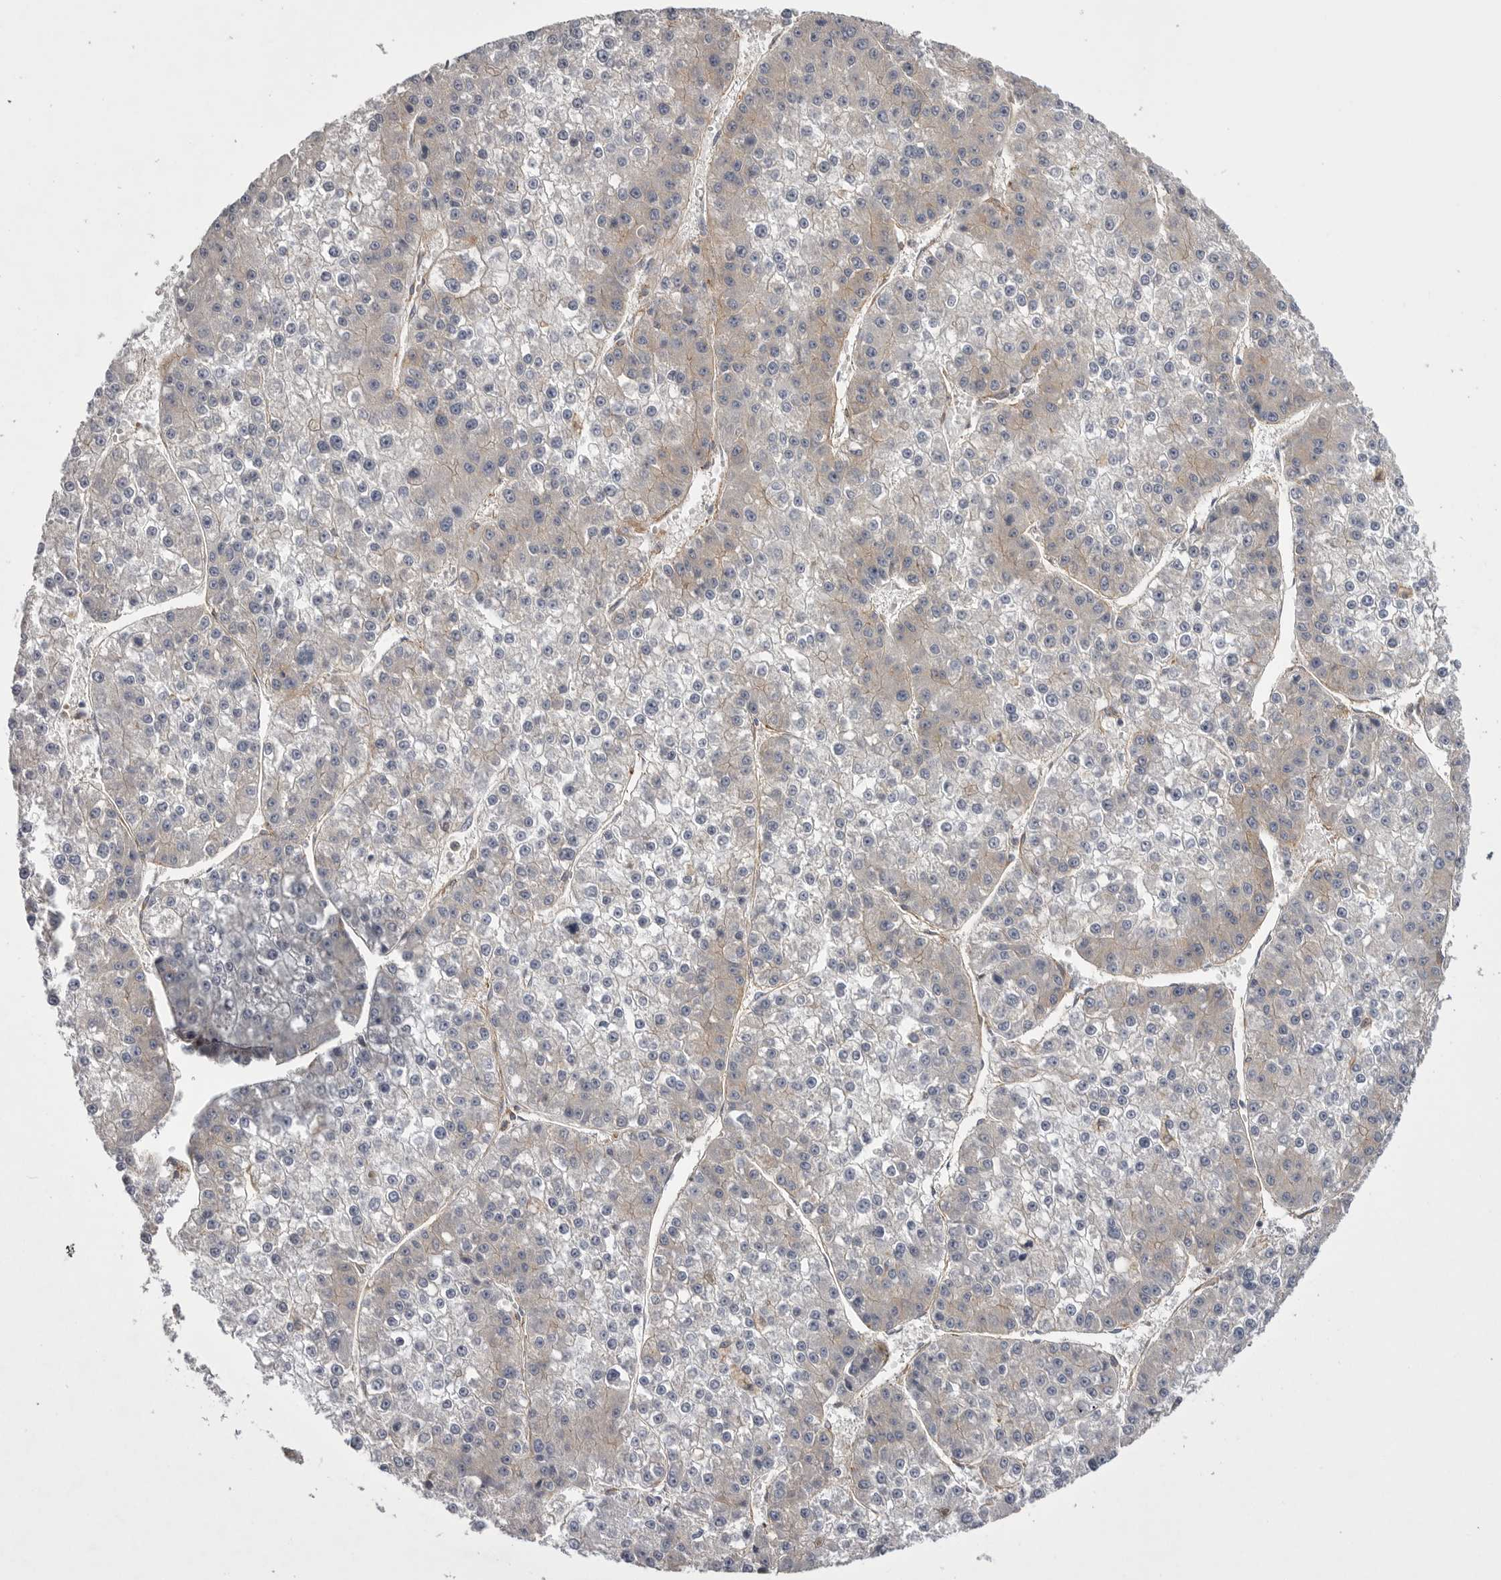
{"staining": {"intensity": "weak", "quantity": "<25%", "location": "cytoplasmic/membranous"}, "tissue": "liver cancer", "cell_type": "Tumor cells", "image_type": "cancer", "snomed": [{"axis": "morphology", "description": "Carcinoma, Hepatocellular, NOS"}, {"axis": "topography", "description": "Liver"}], "caption": "High magnification brightfield microscopy of hepatocellular carcinoma (liver) stained with DAB (brown) and counterstained with hematoxylin (blue): tumor cells show no significant positivity.", "gene": "OSBPL9", "patient": {"sex": "female", "age": 73}}